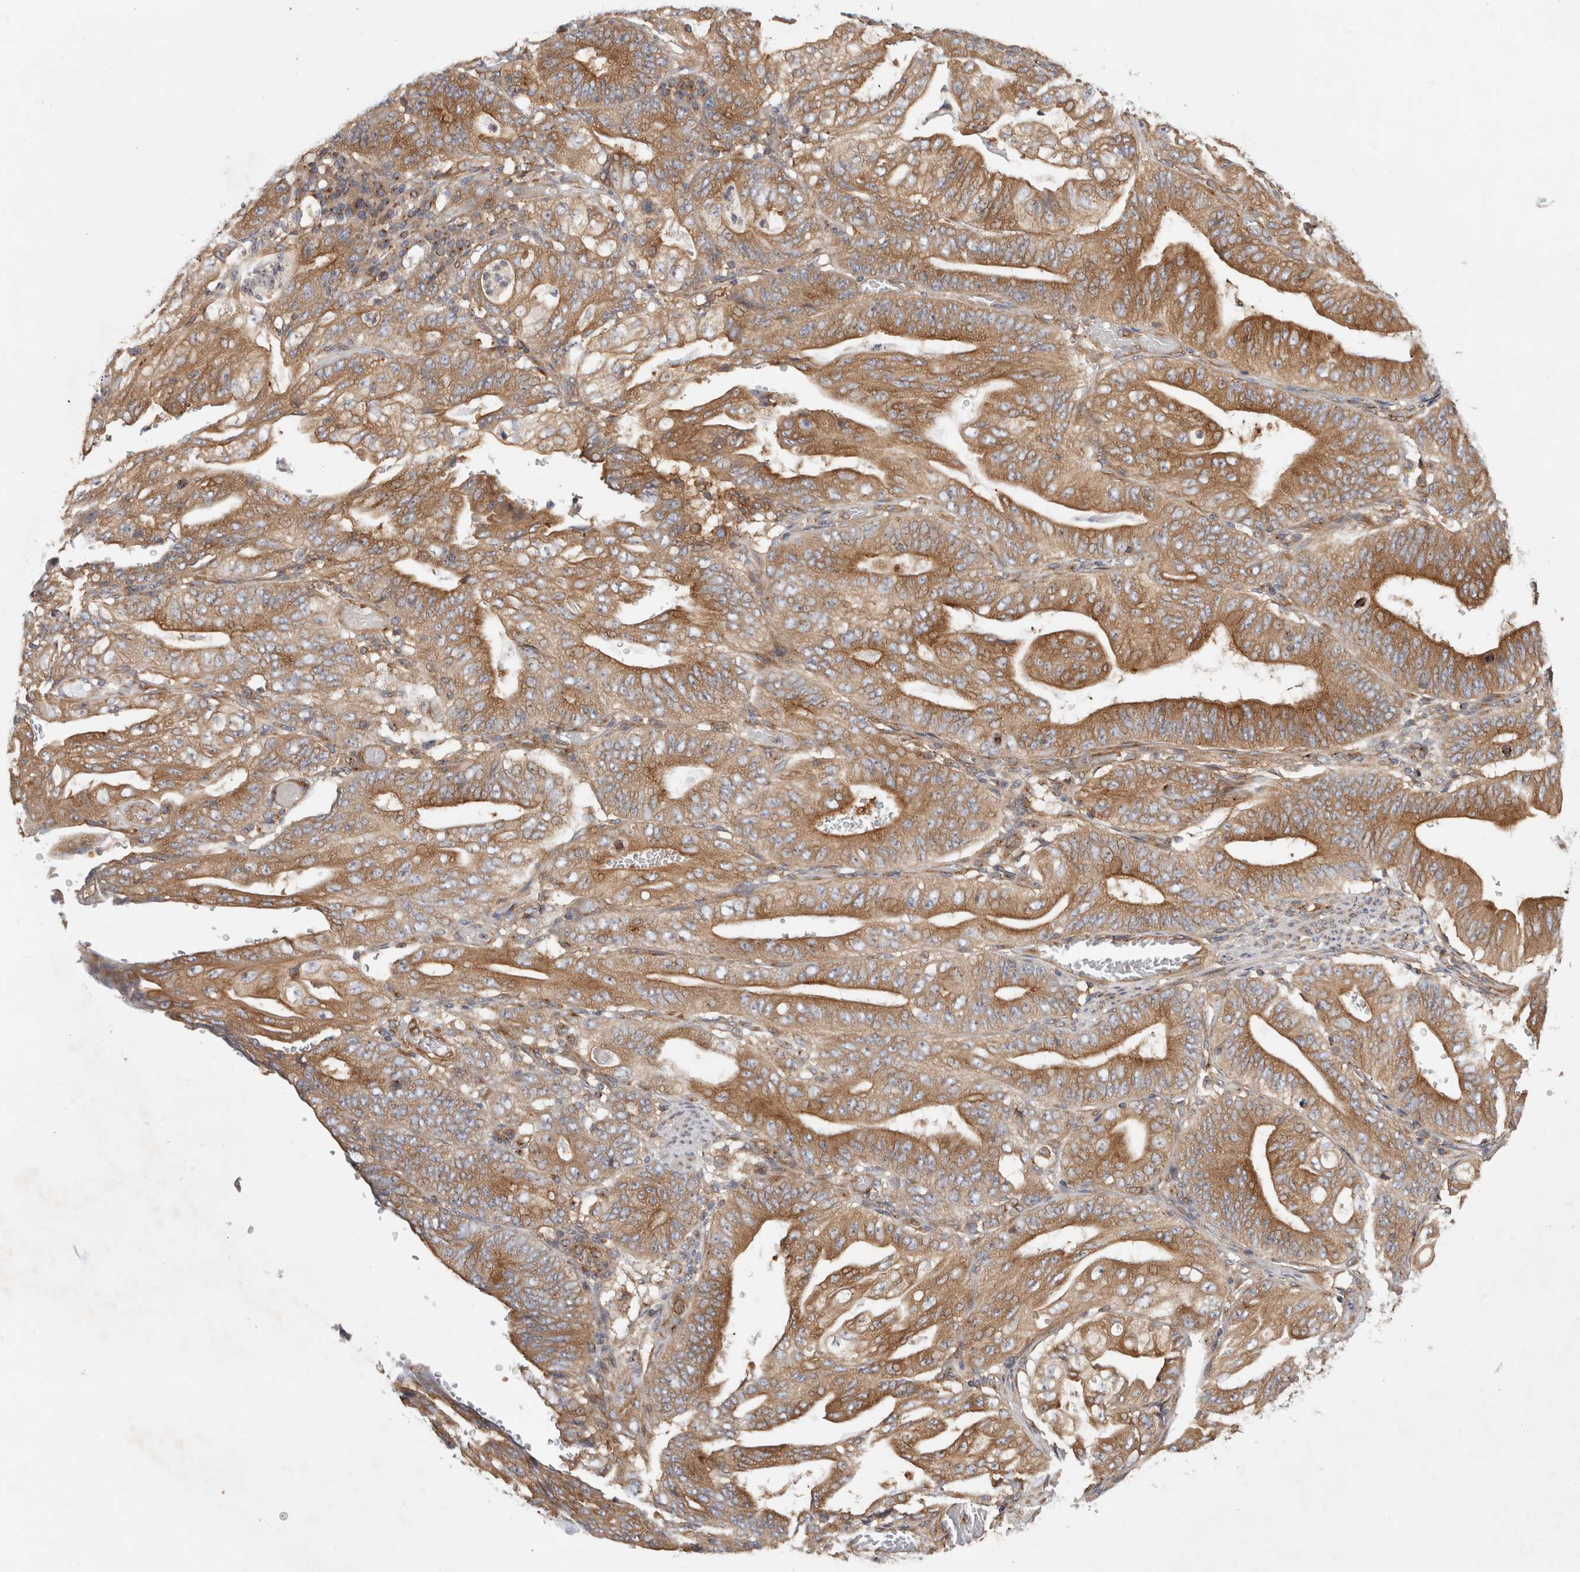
{"staining": {"intensity": "moderate", "quantity": ">75%", "location": "cytoplasmic/membranous"}, "tissue": "stomach cancer", "cell_type": "Tumor cells", "image_type": "cancer", "snomed": [{"axis": "morphology", "description": "Adenocarcinoma, NOS"}, {"axis": "topography", "description": "Stomach"}], "caption": "This micrograph demonstrates immunohistochemistry (IHC) staining of stomach adenocarcinoma, with medium moderate cytoplasmic/membranous positivity in approximately >75% of tumor cells.", "gene": "GPR150", "patient": {"sex": "female", "age": 73}}